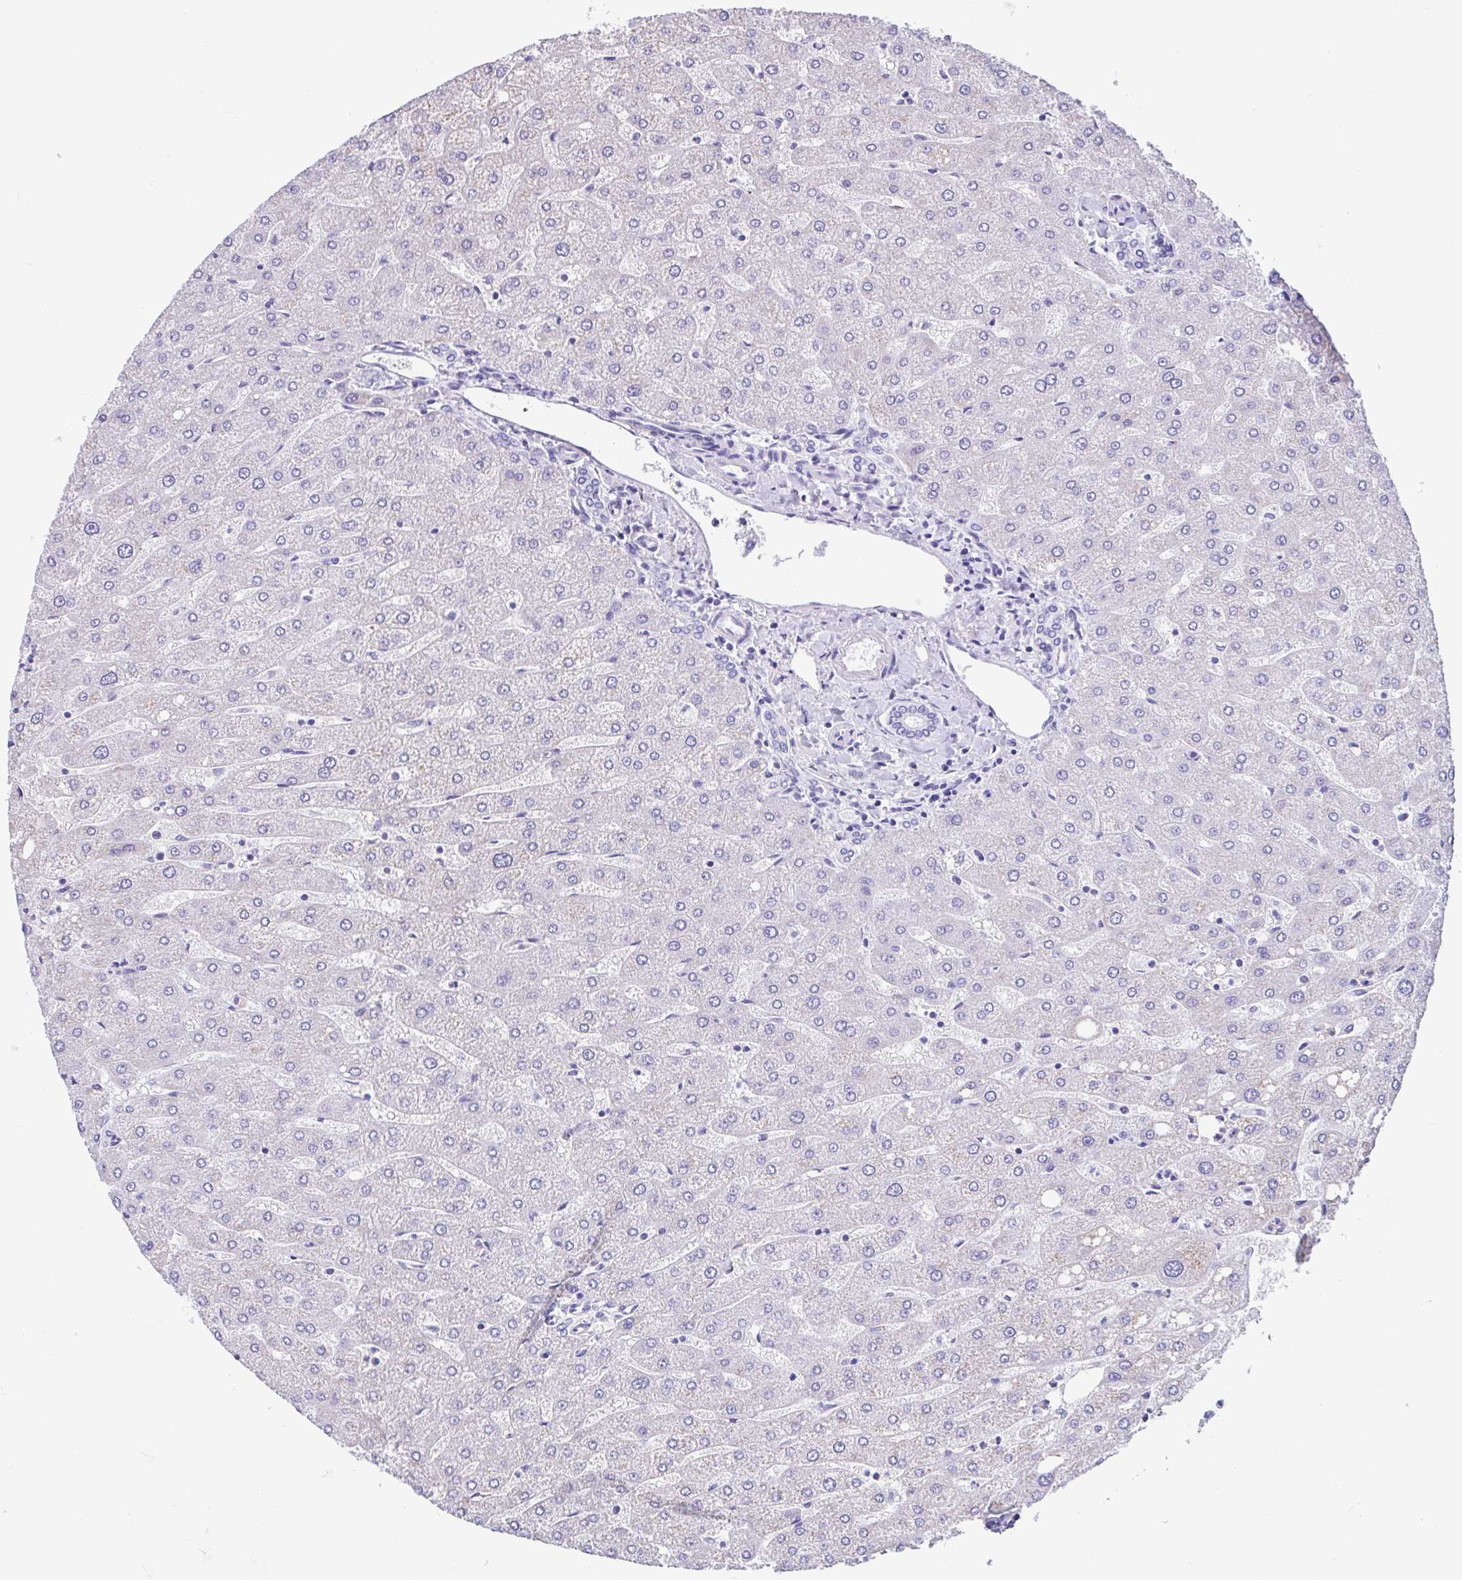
{"staining": {"intensity": "negative", "quantity": "none", "location": "none"}, "tissue": "liver", "cell_type": "Cholangiocytes", "image_type": "normal", "snomed": [{"axis": "morphology", "description": "Normal tissue, NOS"}, {"axis": "topography", "description": "Liver"}], "caption": "Liver stained for a protein using IHC exhibits no expression cholangiocytes.", "gene": "ZNF319", "patient": {"sex": "male", "age": 67}}